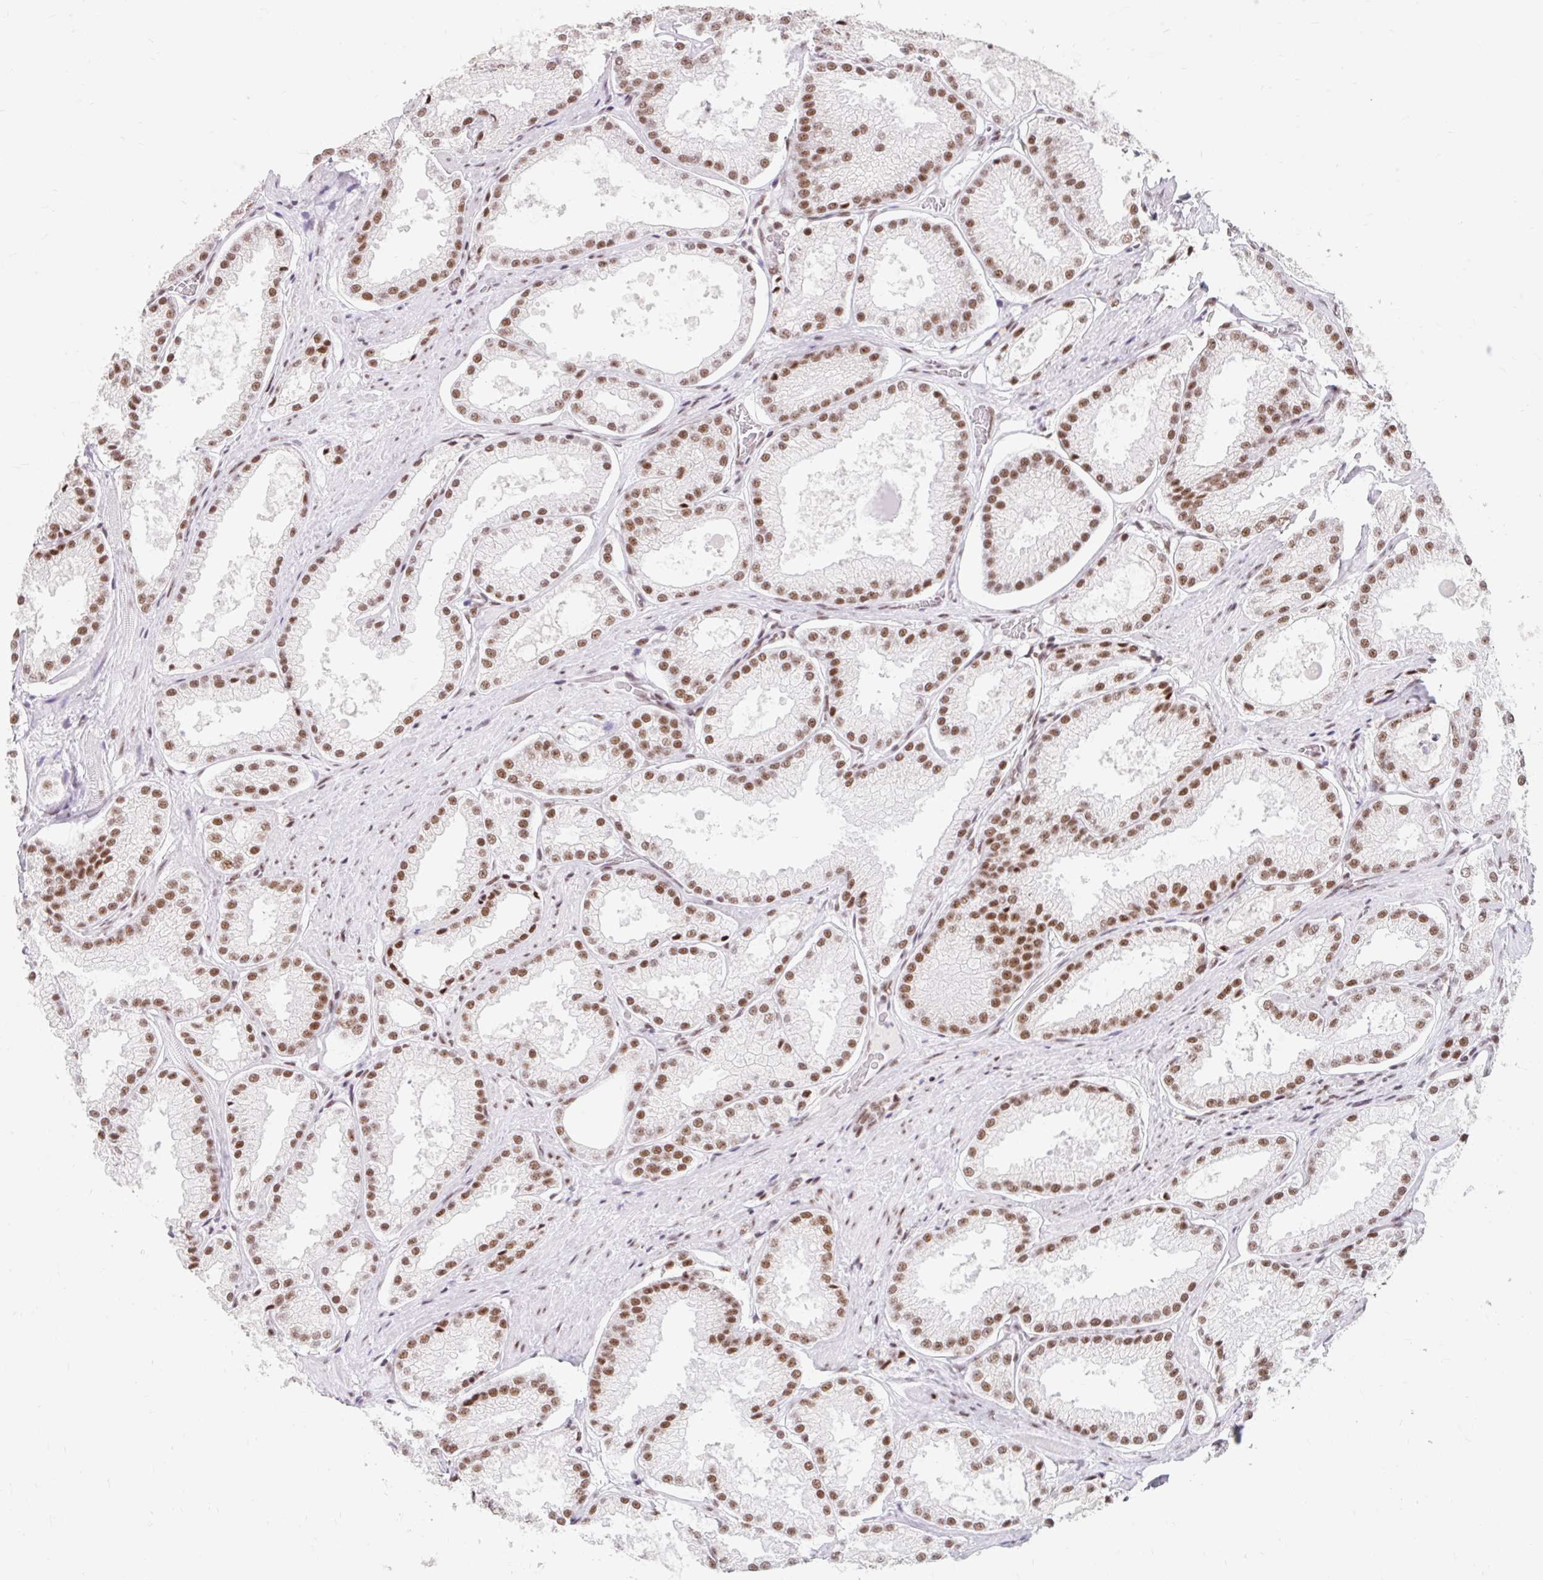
{"staining": {"intensity": "moderate", "quantity": ">75%", "location": "nuclear"}, "tissue": "prostate cancer", "cell_type": "Tumor cells", "image_type": "cancer", "snomed": [{"axis": "morphology", "description": "Adenocarcinoma, High grade"}, {"axis": "topography", "description": "Prostate"}], "caption": "Protein staining of high-grade adenocarcinoma (prostate) tissue shows moderate nuclear expression in about >75% of tumor cells. The staining was performed using DAB (3,3'-diaminobenzidine) to visualize the protein expression in brown, while the nuclei were stained in blue with hematoxylin (Magnification: 20x).", "gene": "SRSF10", "patient": {"sex": "male", "age": 68}}